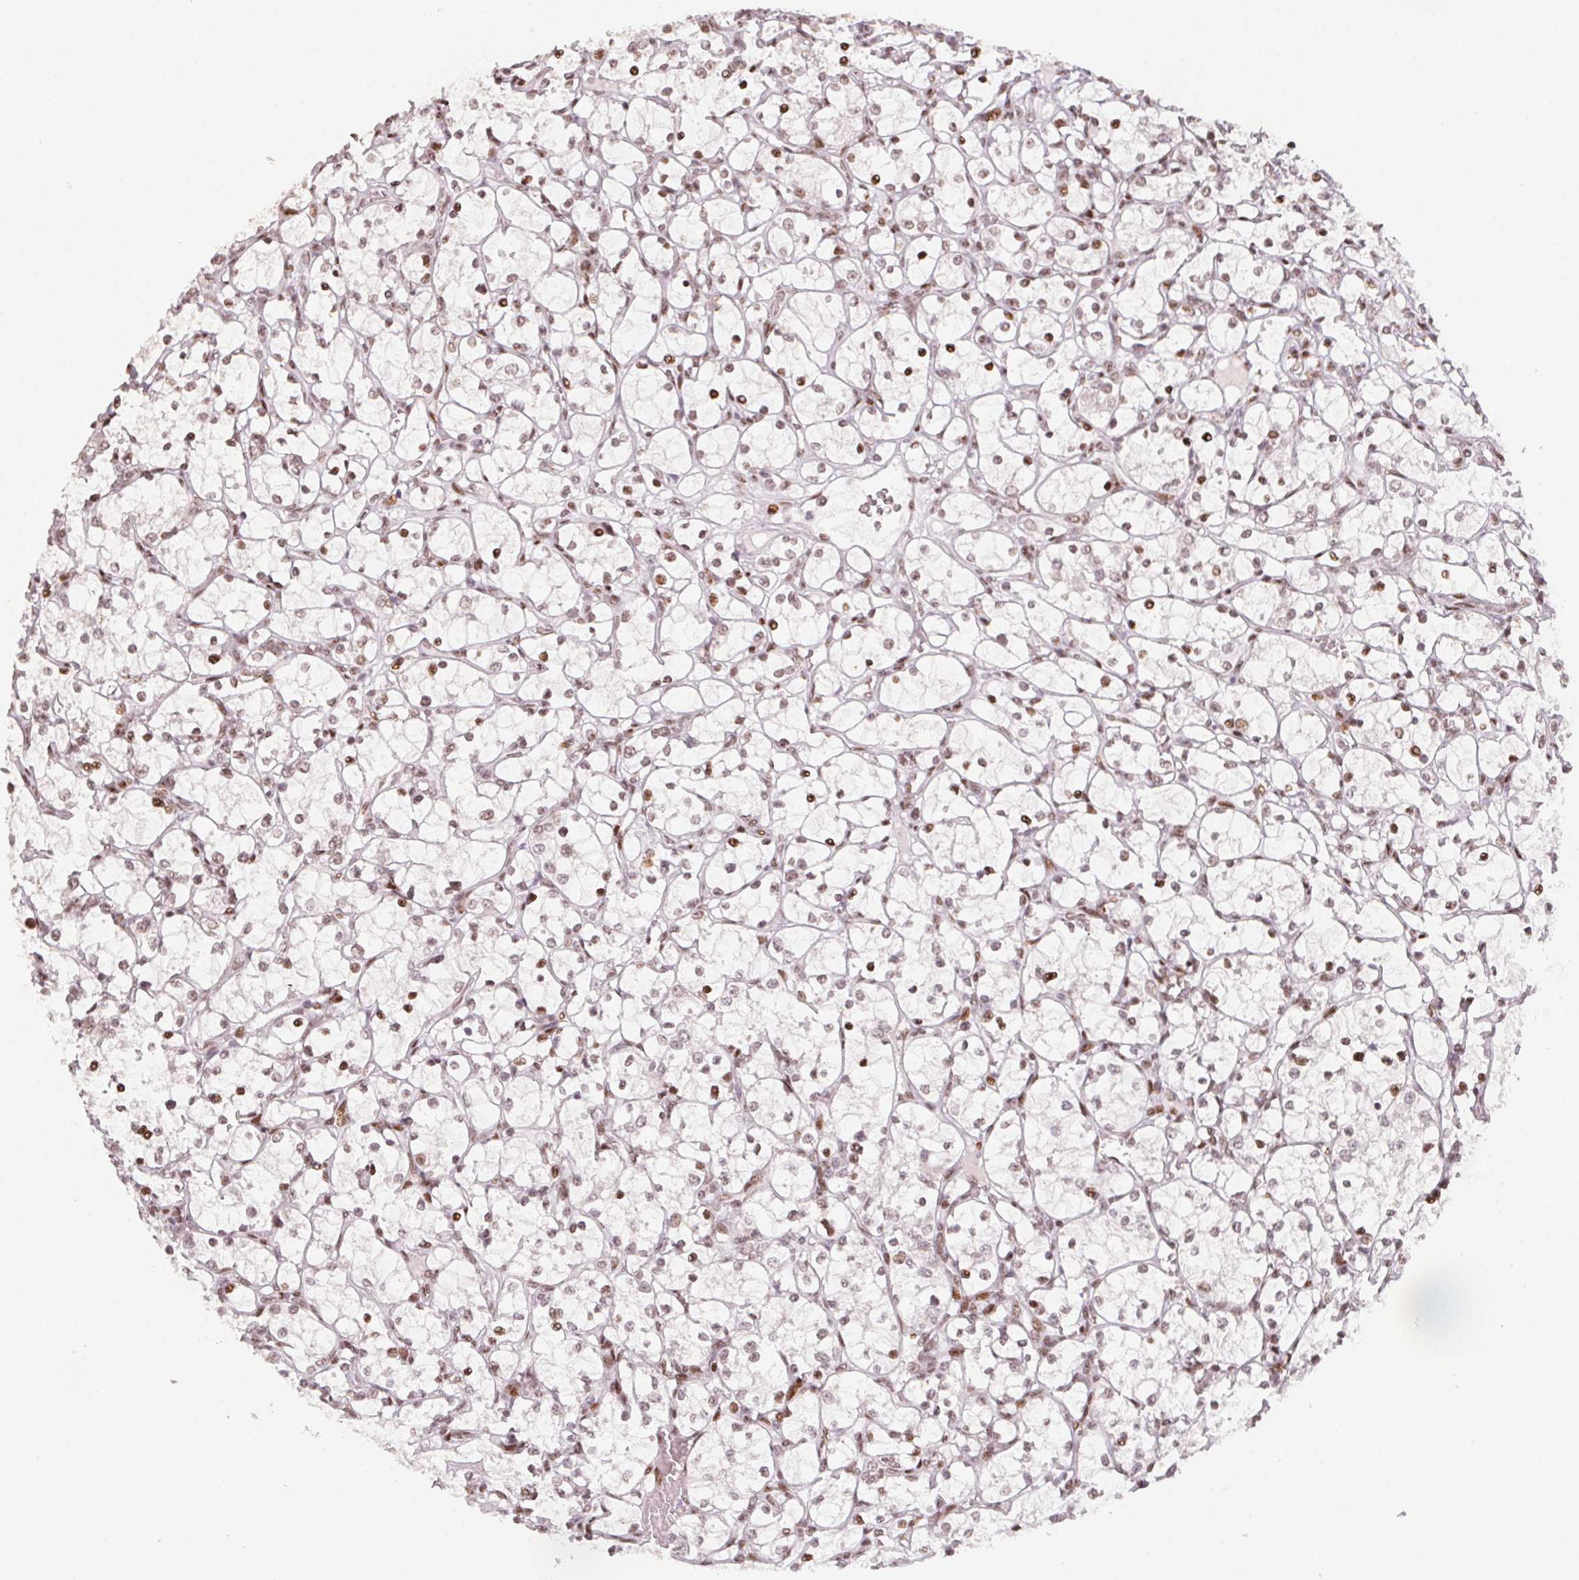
{"staining": {"intensity": "weak", "quantity": ">75%", "location": "nuclear"}, "tissue": "renal cancer", "cell_type": "Tumor cells", "image_type": "cancer", "snomed": [{"axis": "morphology", "description": "Adenocarcinoma, NOS"}, {"axis": "topography", "description": "Kidney"}], "caption": "Renal cancer (adenocarcinoma) was stained to show a protein in brown. There is low levels of weak nuclear staining in approximately >75% of tumor cells.", "gene": "KMT2A", "patient": {"sex": "female", "age": 69}}